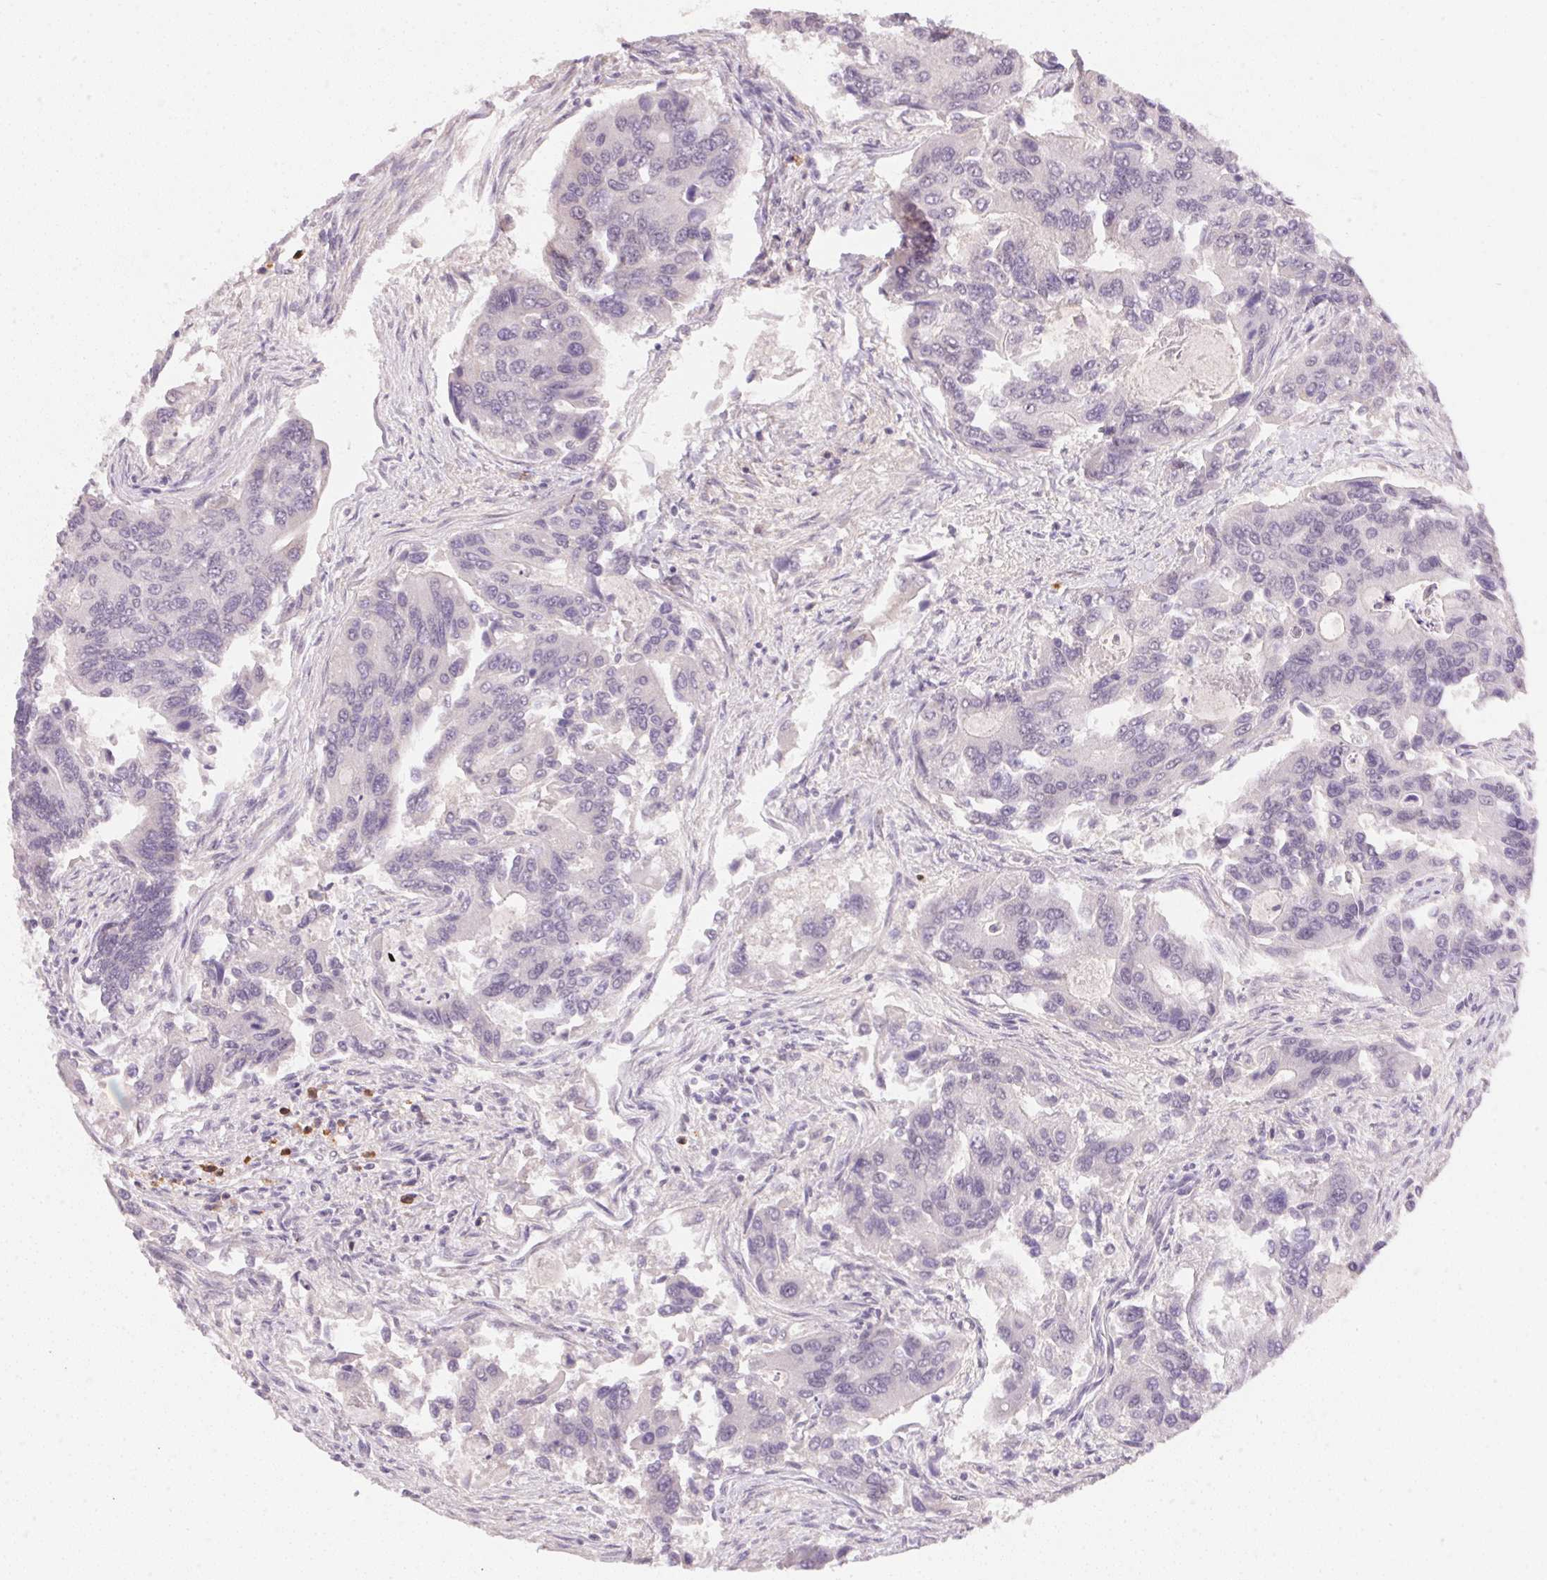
{"staining": {"intensity": "negative", "quantity": "none", "location": "none"}, "tissue": "colorectal cancer", "cell_type": "Tumor cells", "image_type": "cancer", "snomed": [{"axis": "morphology", "description": "Adenocarcinoma, NOS"}, {"axis": "topography", "description": "Colon"}], "caption": "Immunohistochemistry image of colorectal cancer stained for a protein (brown), which reveals no expression in tumor cells. The staining was performed using DAB to visualize the protein expression in brown, while the nuclei were stained in blue with hematoxylin (Magnification: 20x).", "gene": "FNDC4", "patient": {"sex": "female", "age": 67}}